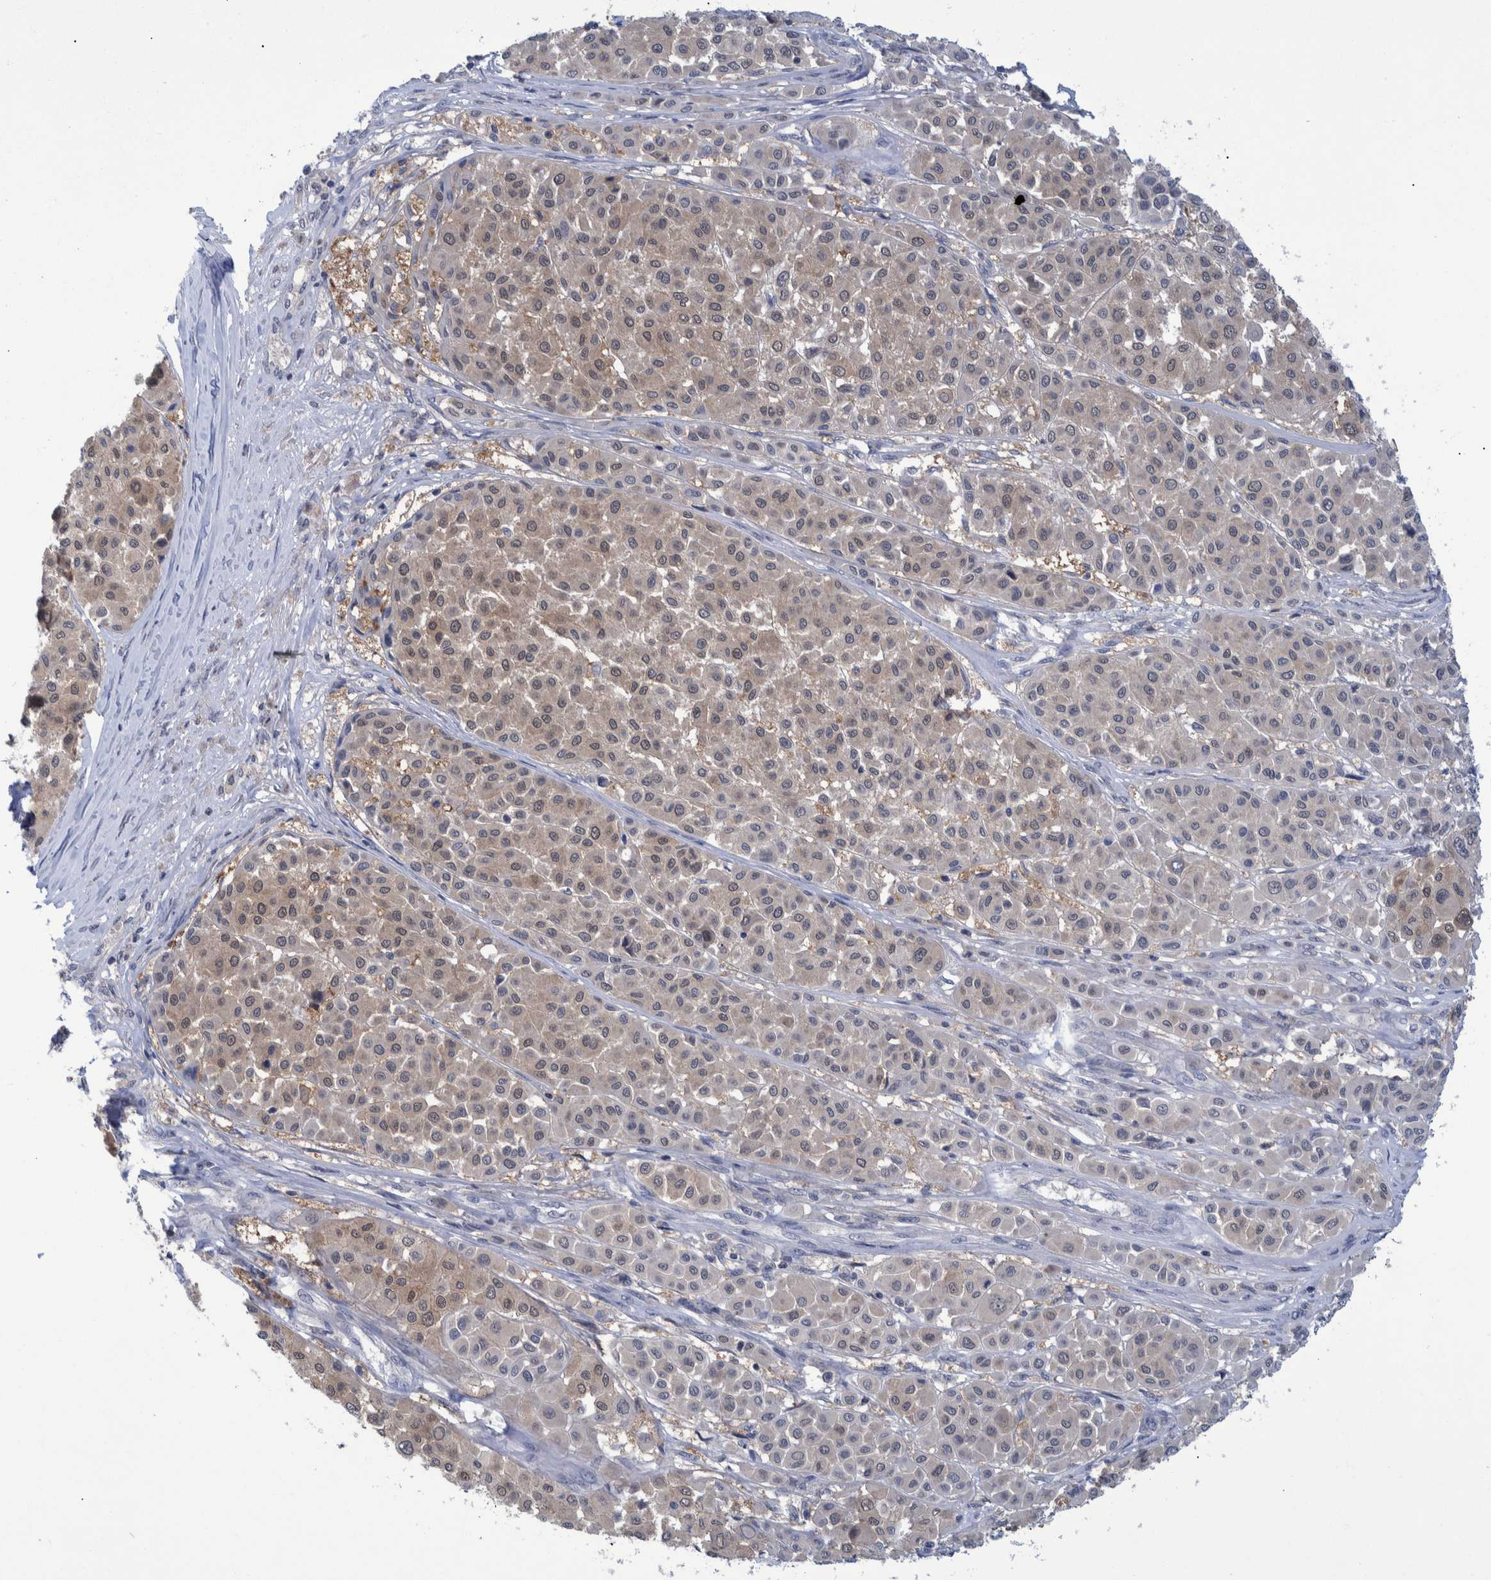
{"staining": {"intensity": "weak", "quantity": "25%-75%", "location": "cytoplasmic/membranous"}, "tissue": "melanoma", "cell_type": "Tumor cells", "image_type": "cancer", "snomed": [{"axis": "morphology", "description": "Malignant melanoma, Metastatic site"}, {"axis": "topography", "description": "Soft tissue"}], "caption": "Immunohistochemistry (IHC) (DAB (3,3'-diaminobenzidine)) staining of melanoma shows weak cytoplasmic/membranous protein staining in approximately 25%-75% of tumor cells.", "gene": "PCYT2", "patient": {"sex": "male", "age": 41}}